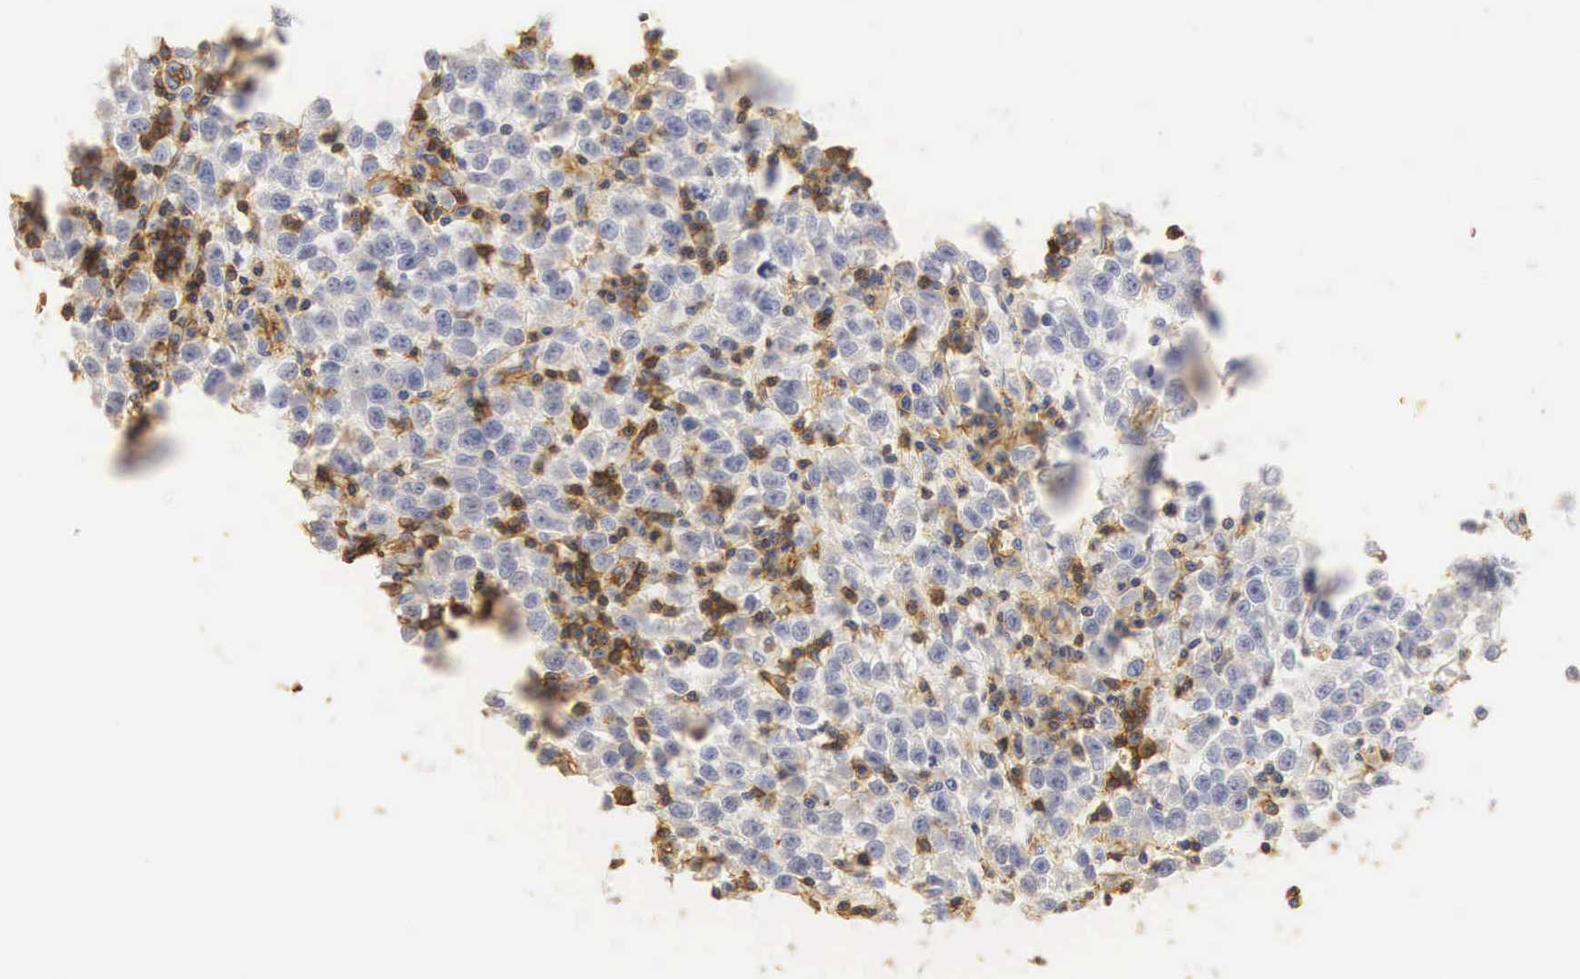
{"staining": {"intensity": "negative", "quantity": "none", "location": "none"}, "tissue": "testis cancer", "cell_type": "Tumor cells", "image_type": "cancer", "snomed": [{"axis": "morphology", "description": "Seminoma, NOS"}, {"axis": "topography", "description": "Testis"}], "caption": "Human testis cancer stained for a protein using IHC reveals no staining in tumor cells.", "gene": "CD99", "patient": {"sex": "male", "age": 35}}